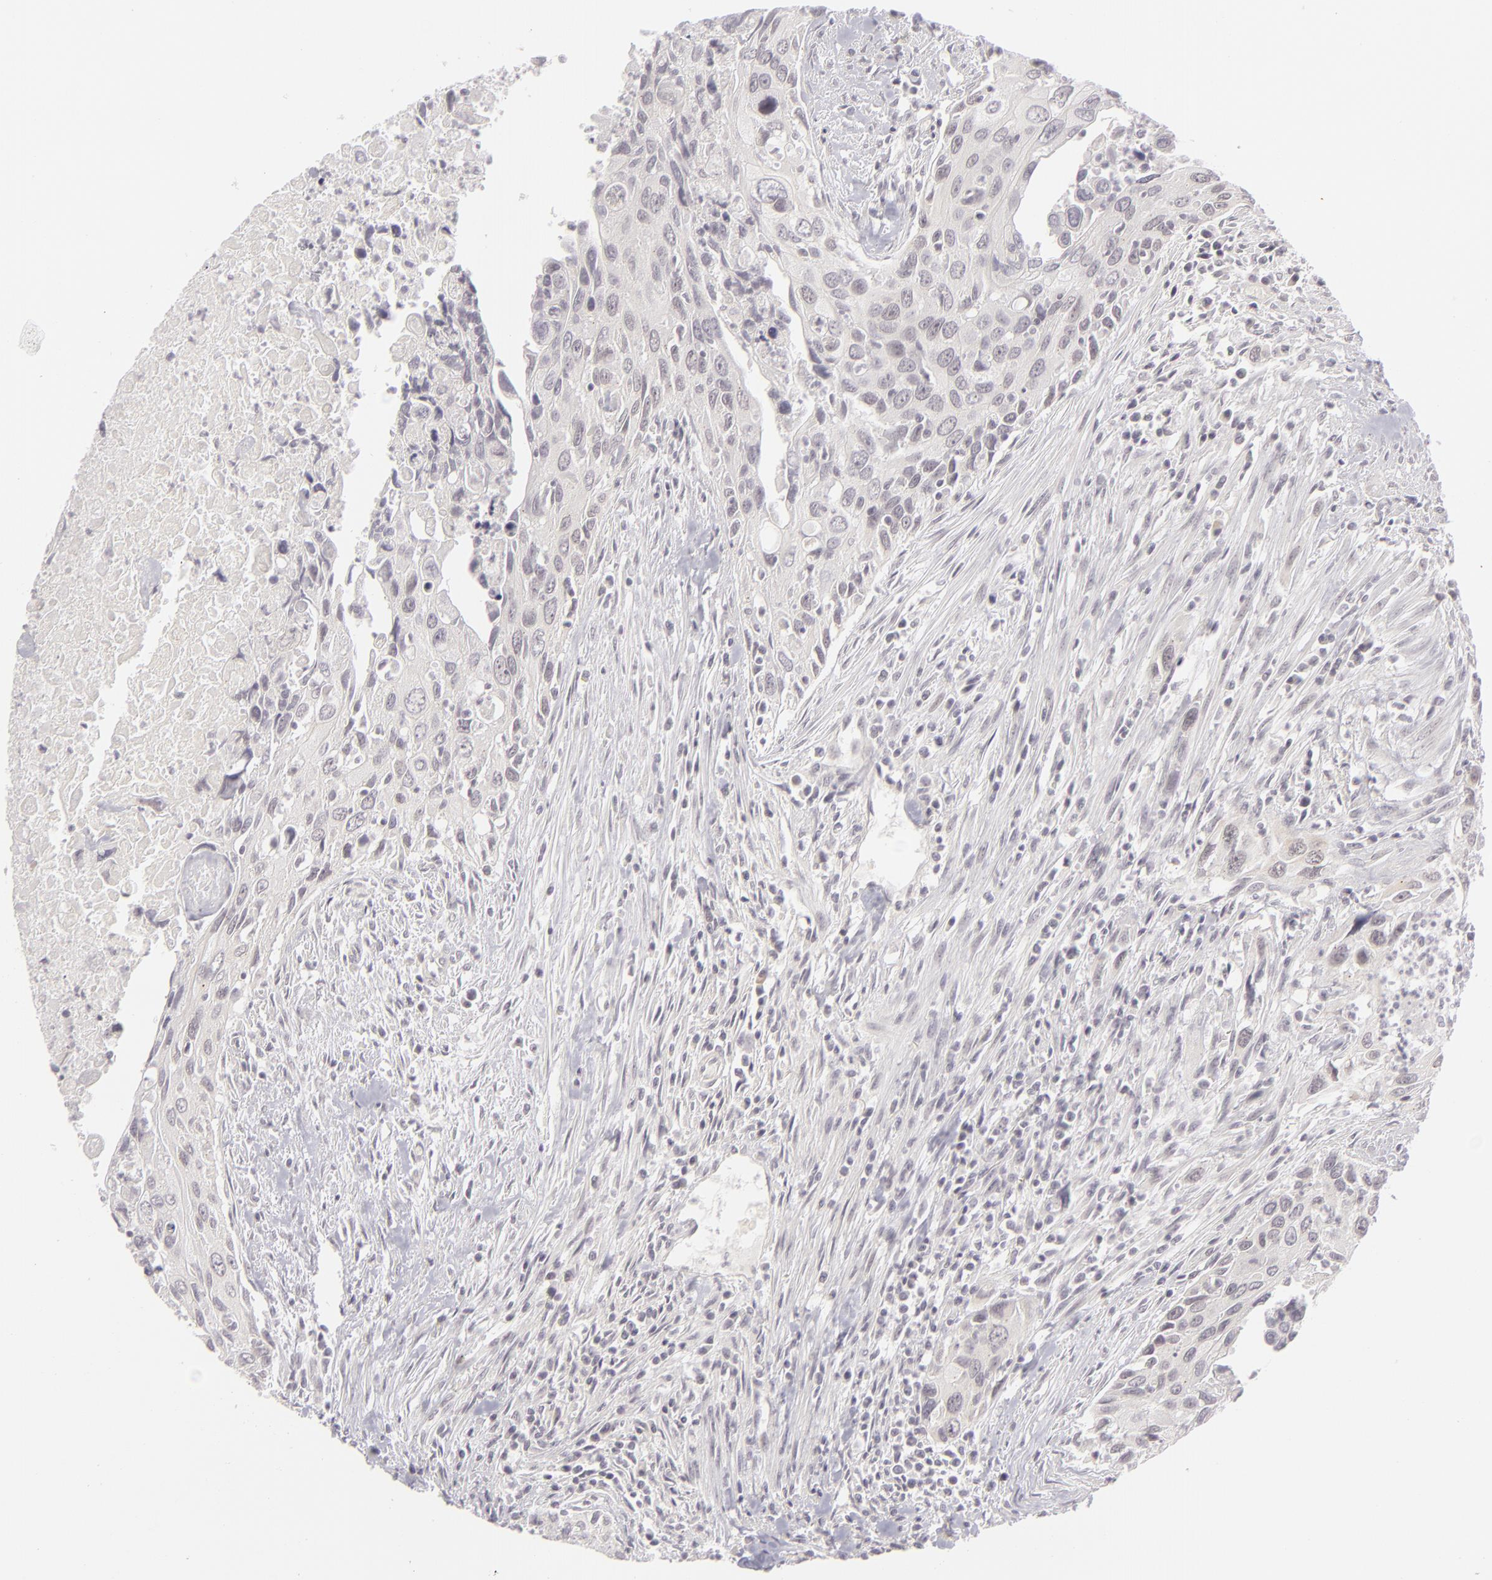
{"staining": {"intensity": "negative", "quantity": "none", "location": "none"}, "tissue": "urothelial cancer", "cell_type": "Tumor cells", "image_type": "cancer", "snomed": [{"axis": "morphology", "description": "Urothelial carcinoma, High grade"}, {"axis": "topography", "description": "Urinary bladder"}], "caption": "DAB (3,3'-diaminobenzidine) immunohistochemical staining of human urothelial cancer demonstrates no significant expression in tumor cells.", "gene": "DLG3", "patient": {"sex": "male", "age": 71}}